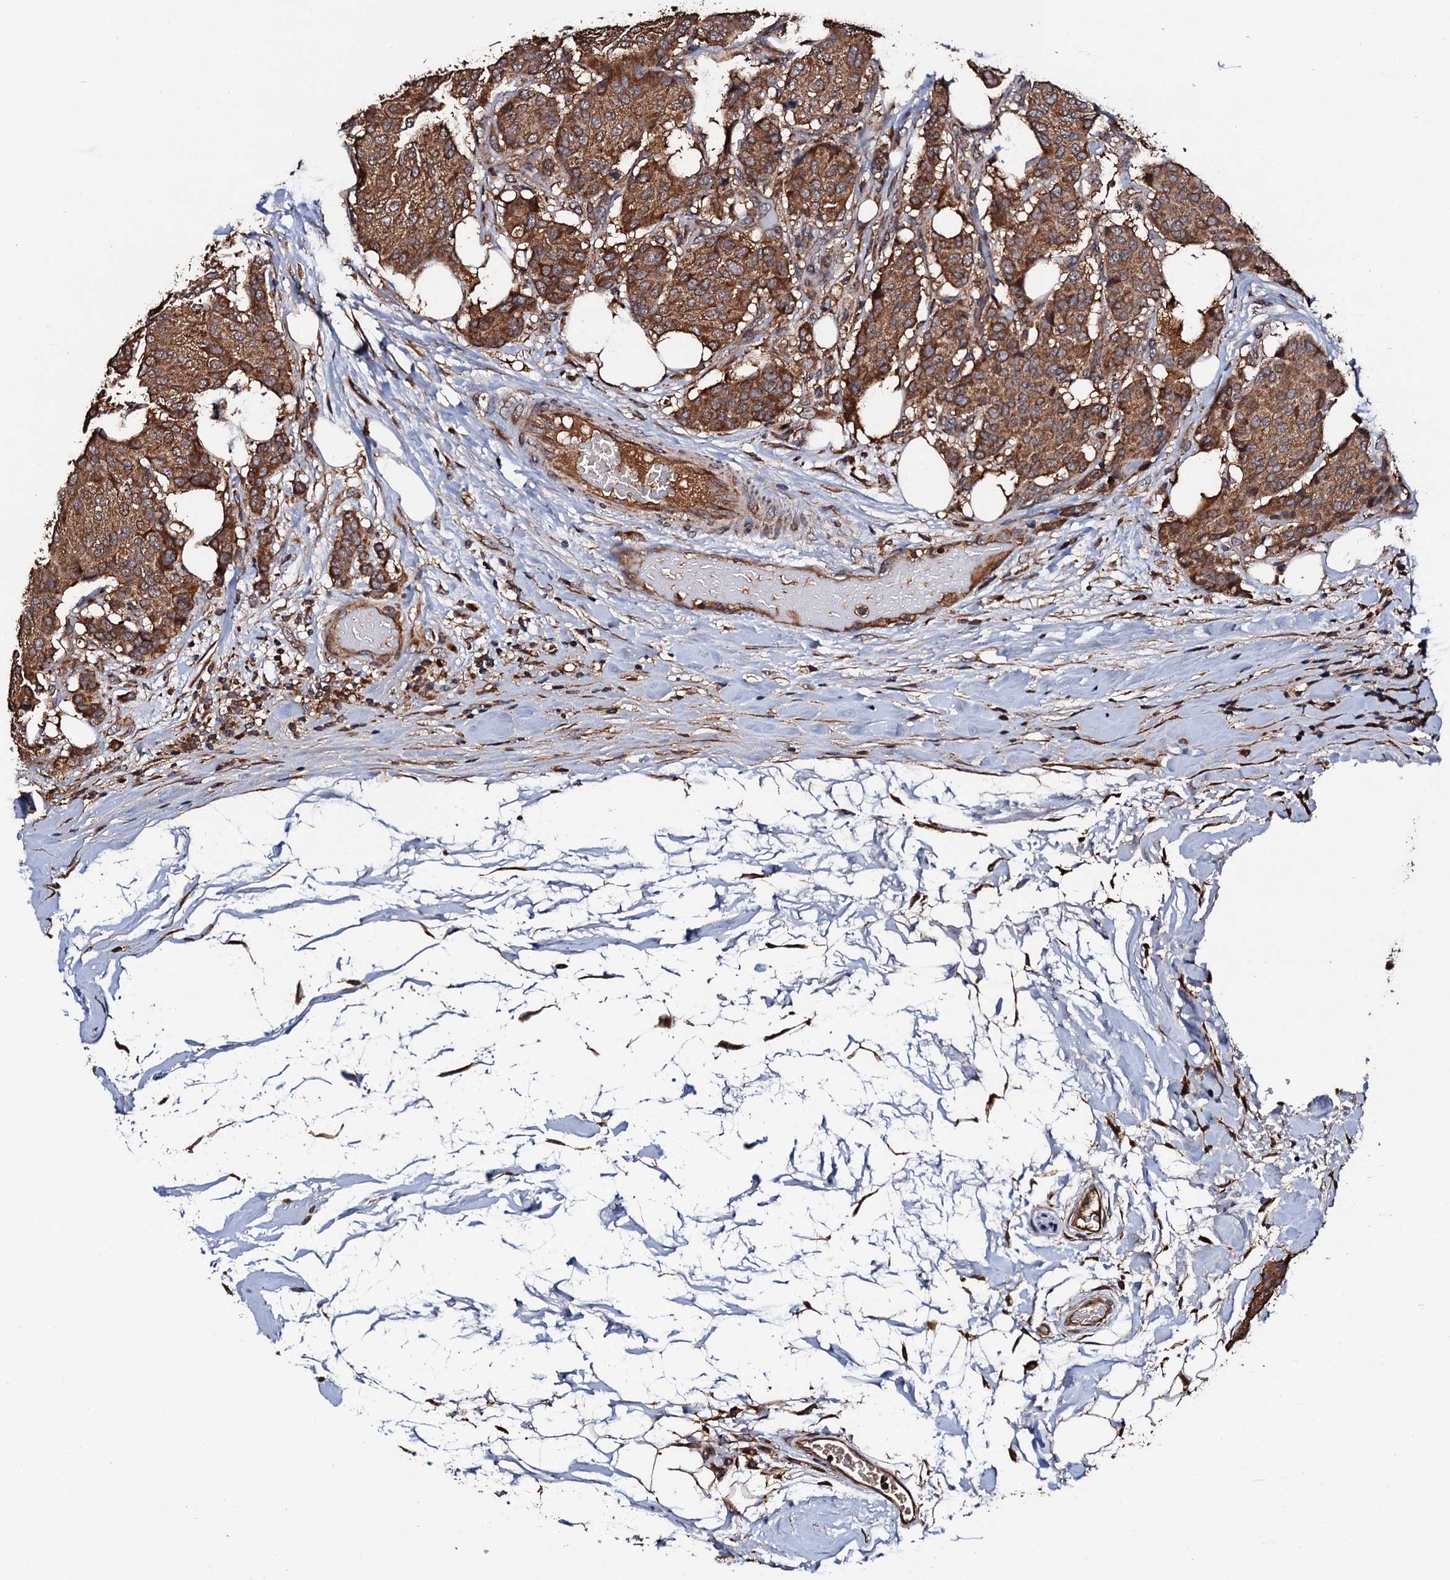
{"staining": {"intensity": "strong", "quantity": ">75%", "location": "cytoplasmic/membranous"}, "tissue": "breast cancer", "cell_type": "Tumor cells", "image_type": "cancer", "snomed": [{"axis": "morphology", "description": "Duct carcinoma"}, {"axis": "topography", "description": "Breast"}], "caption": "Immunohistochemistry (IHC) of breast cancer (infiltrating ductal carcinoma) exhibits high levels of strong cytoplasmic/membranous expression in about >75% of tumor cells. (DAB (3,3'-diaminobenzidine) IHC with brightfield microscopy, high magnification).", "gene": "RGS11", "patient": {"sex": "female", "age": 75}}